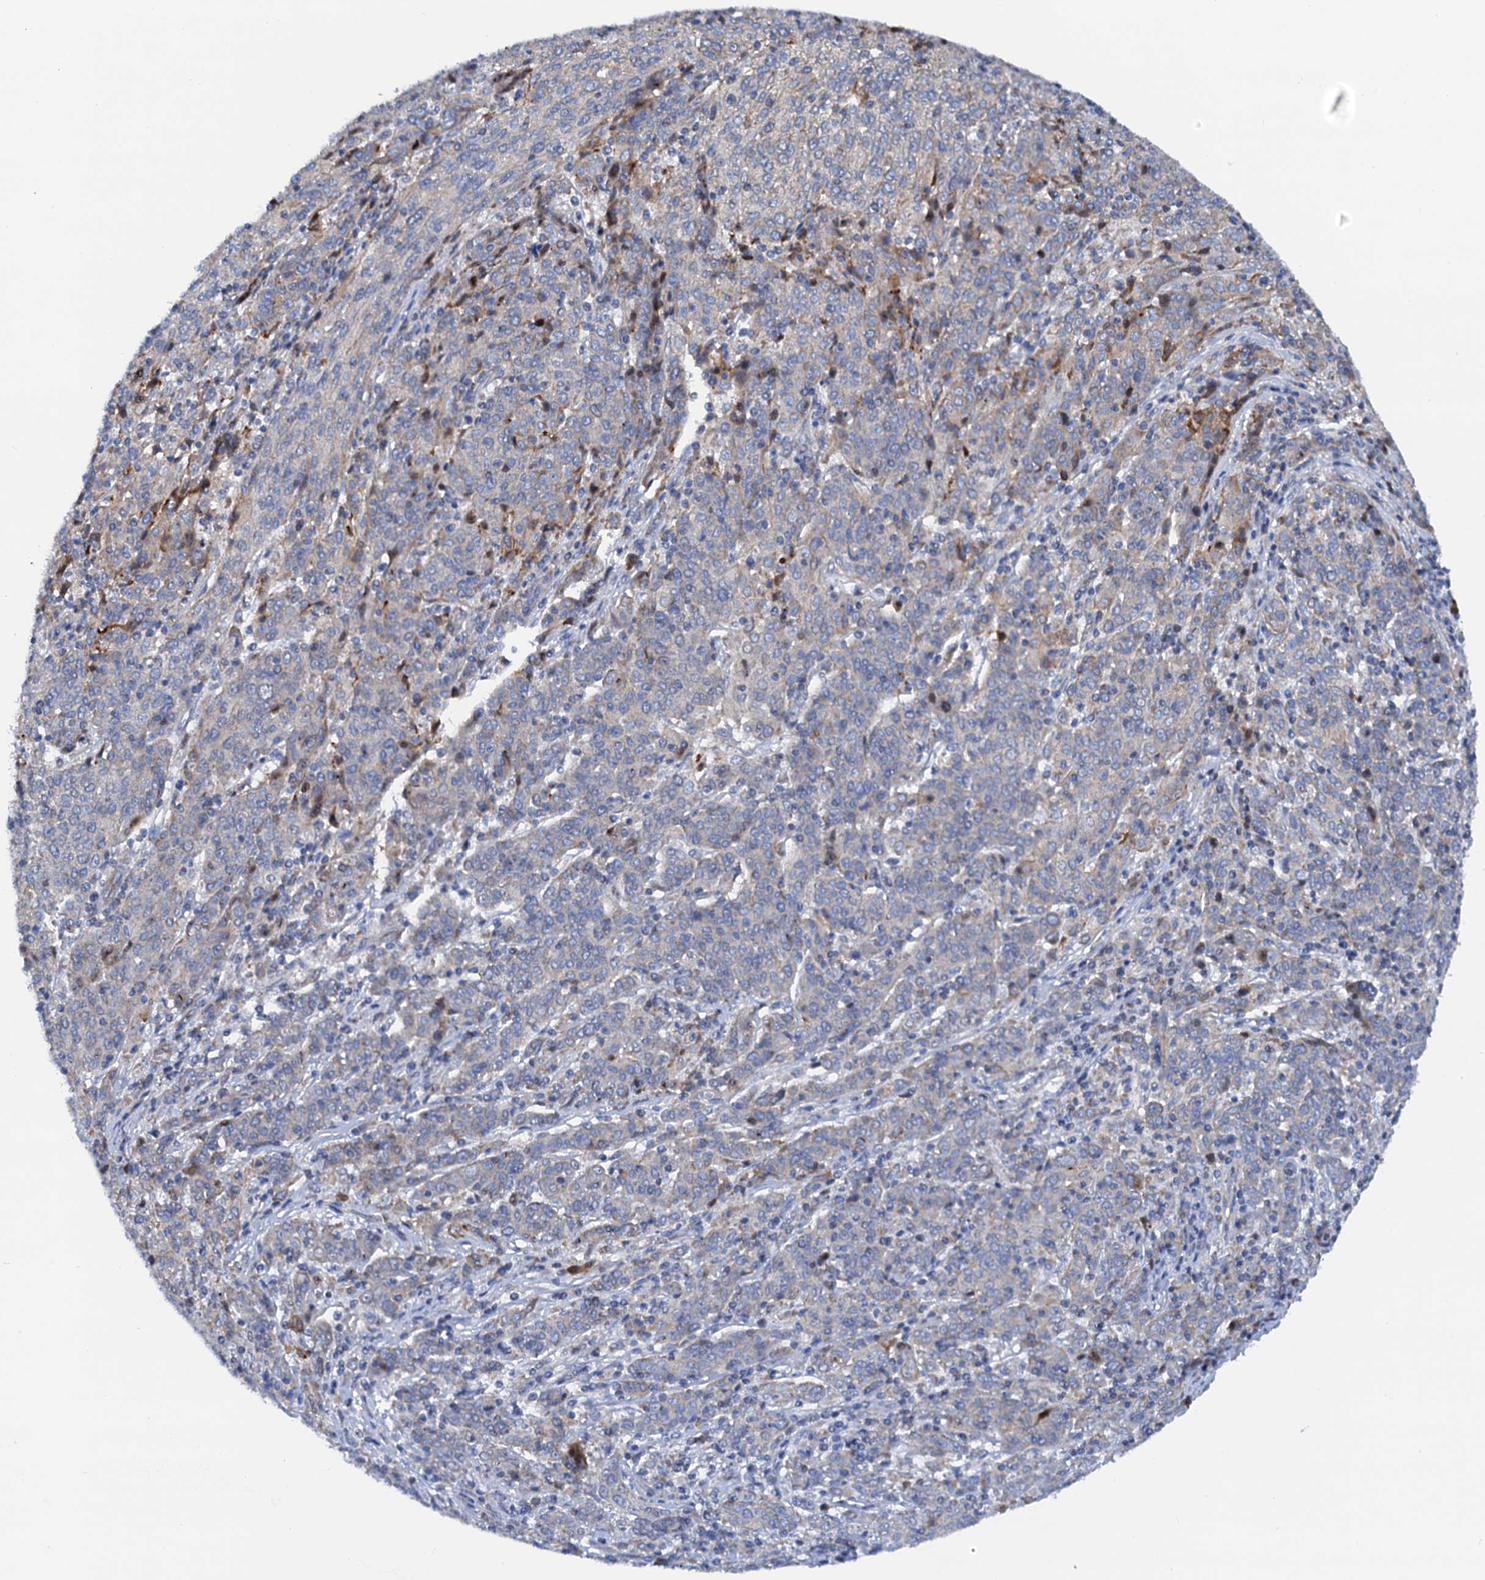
{"staining": {"intensity": "negative", "quantity": "none", "location": "none"}, "tissue": "cervical cancer", "cell_type": "Tumor cells", "image_type": "cancer", "snomed": [{"axis": "morphology", "description": "Squamous cell carcinoma, NOS"}, {"axis": "topography", "description": "Cervix"}], "caption": "Cervical squamous cell carcinoma stained for a protein using immunohistochemistry (IHC) shows no staining tumor cells.", "gene": "RASSF9", "patient": {"sex": "female", "age": 67}}